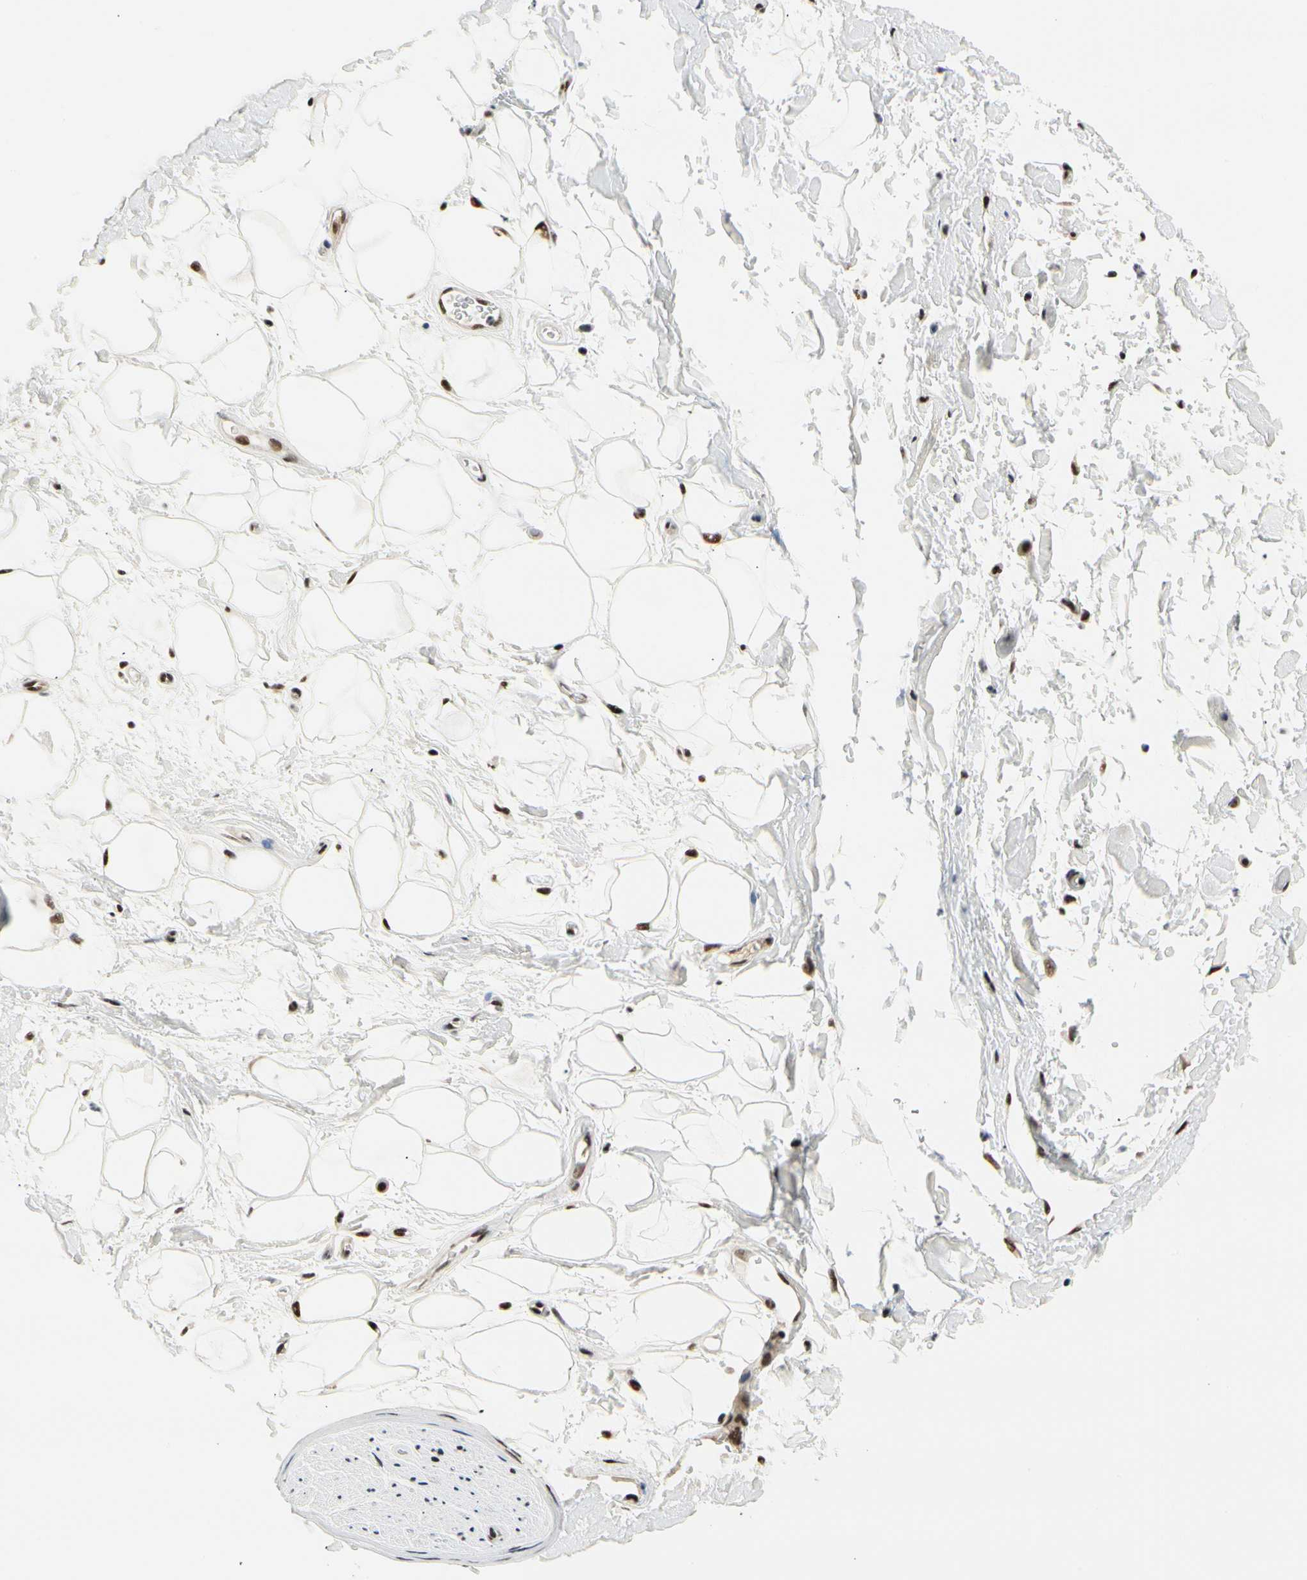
{"staining": {"intensity": "moderate", "quantity": ">75%", "location": "nuclear"}, "tissue": "adipose tissue", "cell_type": "Adipocytes", "image_type": "normal", "snomed": [{"axis": "morphology", "description": "Normal tissue, NOS"}, {"axis": "topography", "description": "Soft tissue"}], "caption": "Moderate nuclear positivity is appreciated in approximately >75% of adipocytes in unremarkable adipose tissue. Using DAB (brown) and hematoxylin (blue) stains, captured at high magnification using brightfield microscopy.", "gene": "SRSF11", "patient": {"sex": "male", "age": 72}}